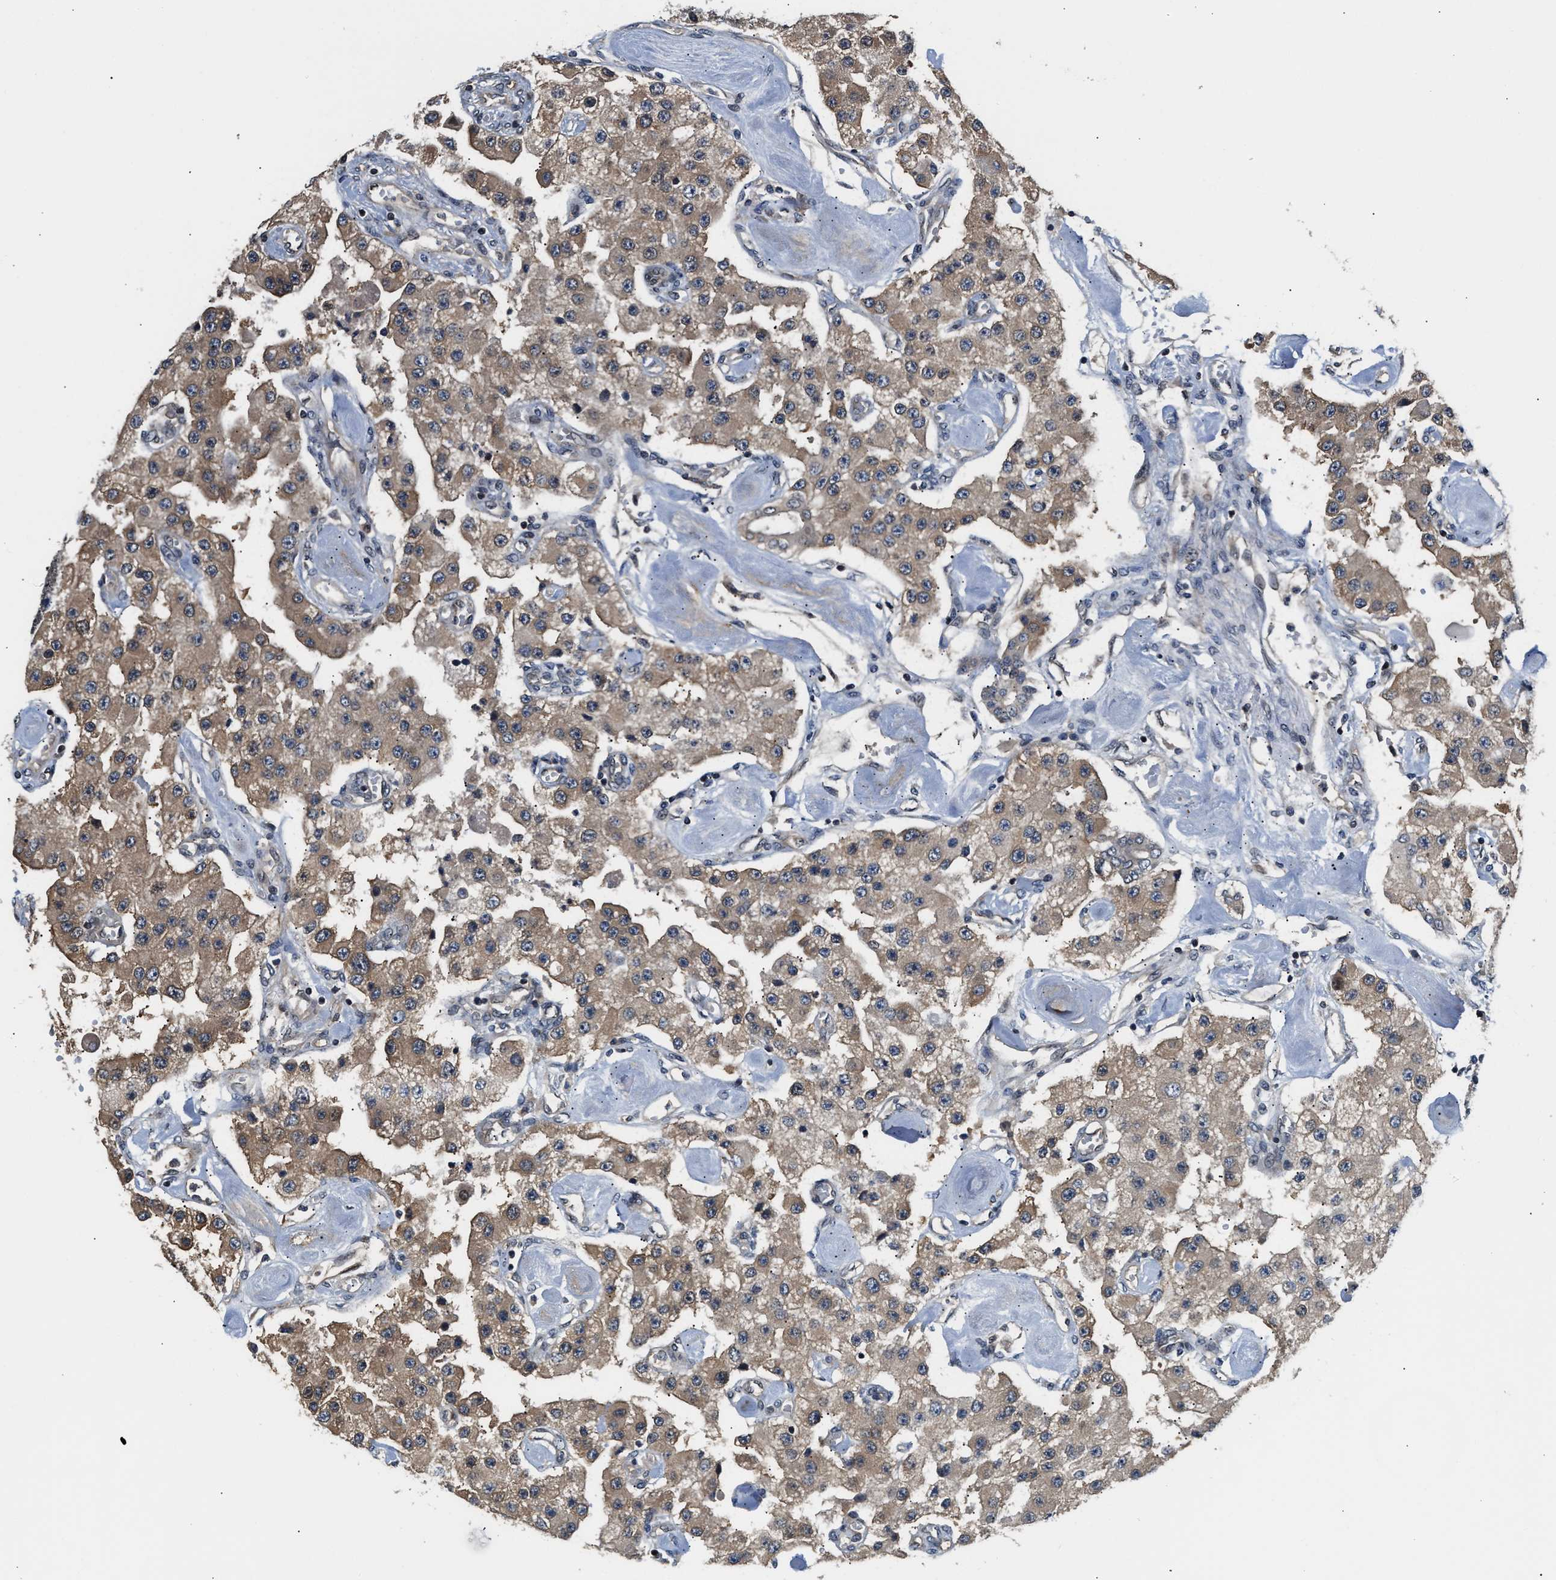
{"staining": {"intensity": "moderate", "quantity": ">75%", "location": "cytoplasmic/membranous"}, "tissue": "carcinoid", "cell_type": "Tumor cells", "image_type": "cancer", "snomed": [{"axis": "morphology", "description": "Carcinoid, malignant, NOS"}, {"axis": "topography", "description": "Pancreas"}], "caption": "Protein staining by immunohistochemistry (IHC) reveals moderate cytoplasmic/membranous positivity in about >75% of tumor cells in carcinoid.", "gene": "RAB29", "patient": {"sex": "male", "age": 41}}